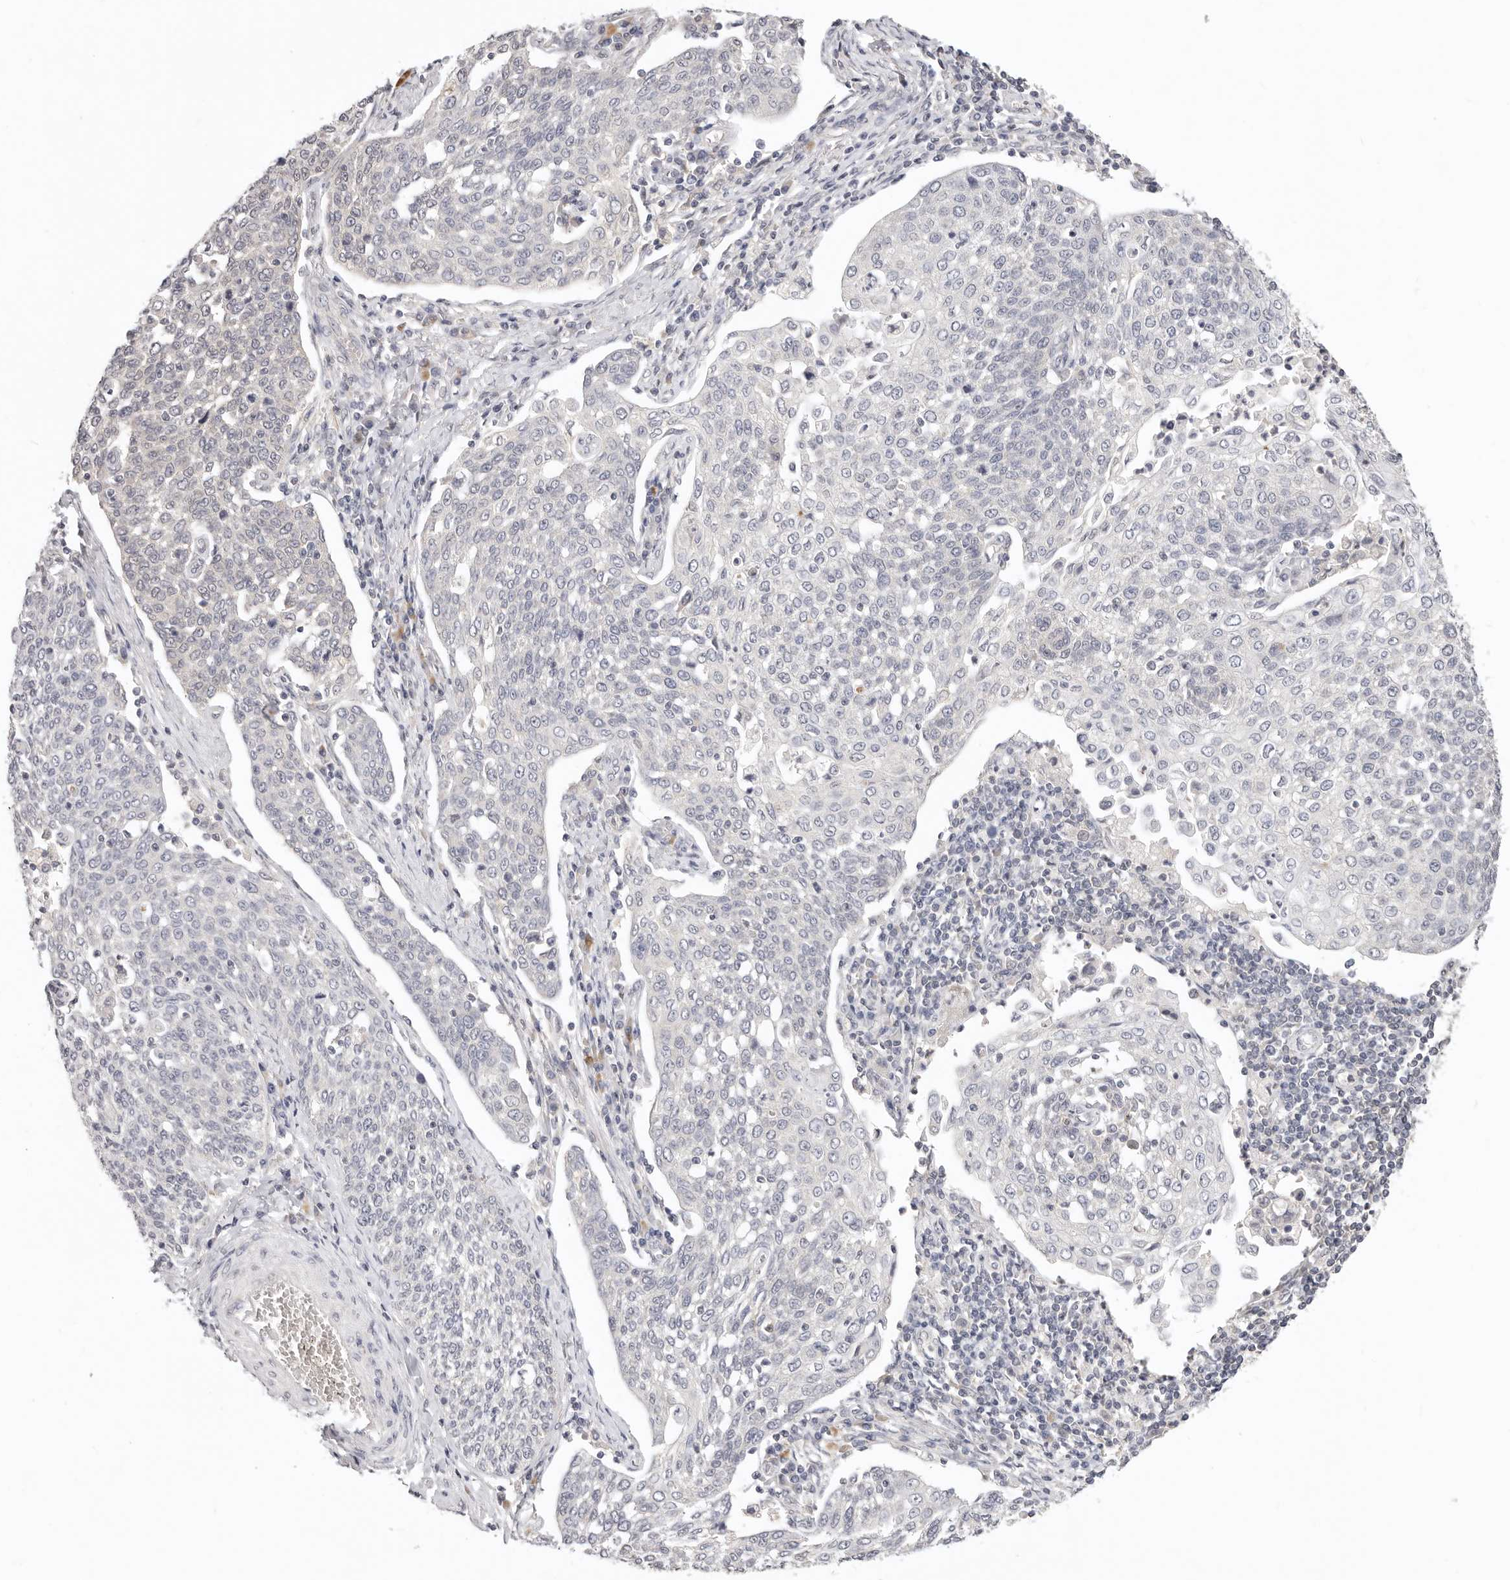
{"staining": {"intensity": "negative", "quantity": "none", "location": "none"}, "tissue": "cervical cancer", "cell_type": "Tumor cells", "image_type": "cancer", "snomed": [{"axis": "morphology", "description": "Squamous cell carcinoma, NOS"}, {"axis": "topography", "description": "Cervix"}], "caption": "Human cervical cancer (squamous cell carcinoma) stained for a protein using immunohistochemistry (IHC) exhibits no staining in tumor cells.", "gene": "GGPS1", "patient": {"sex": "female", "age": 34}}